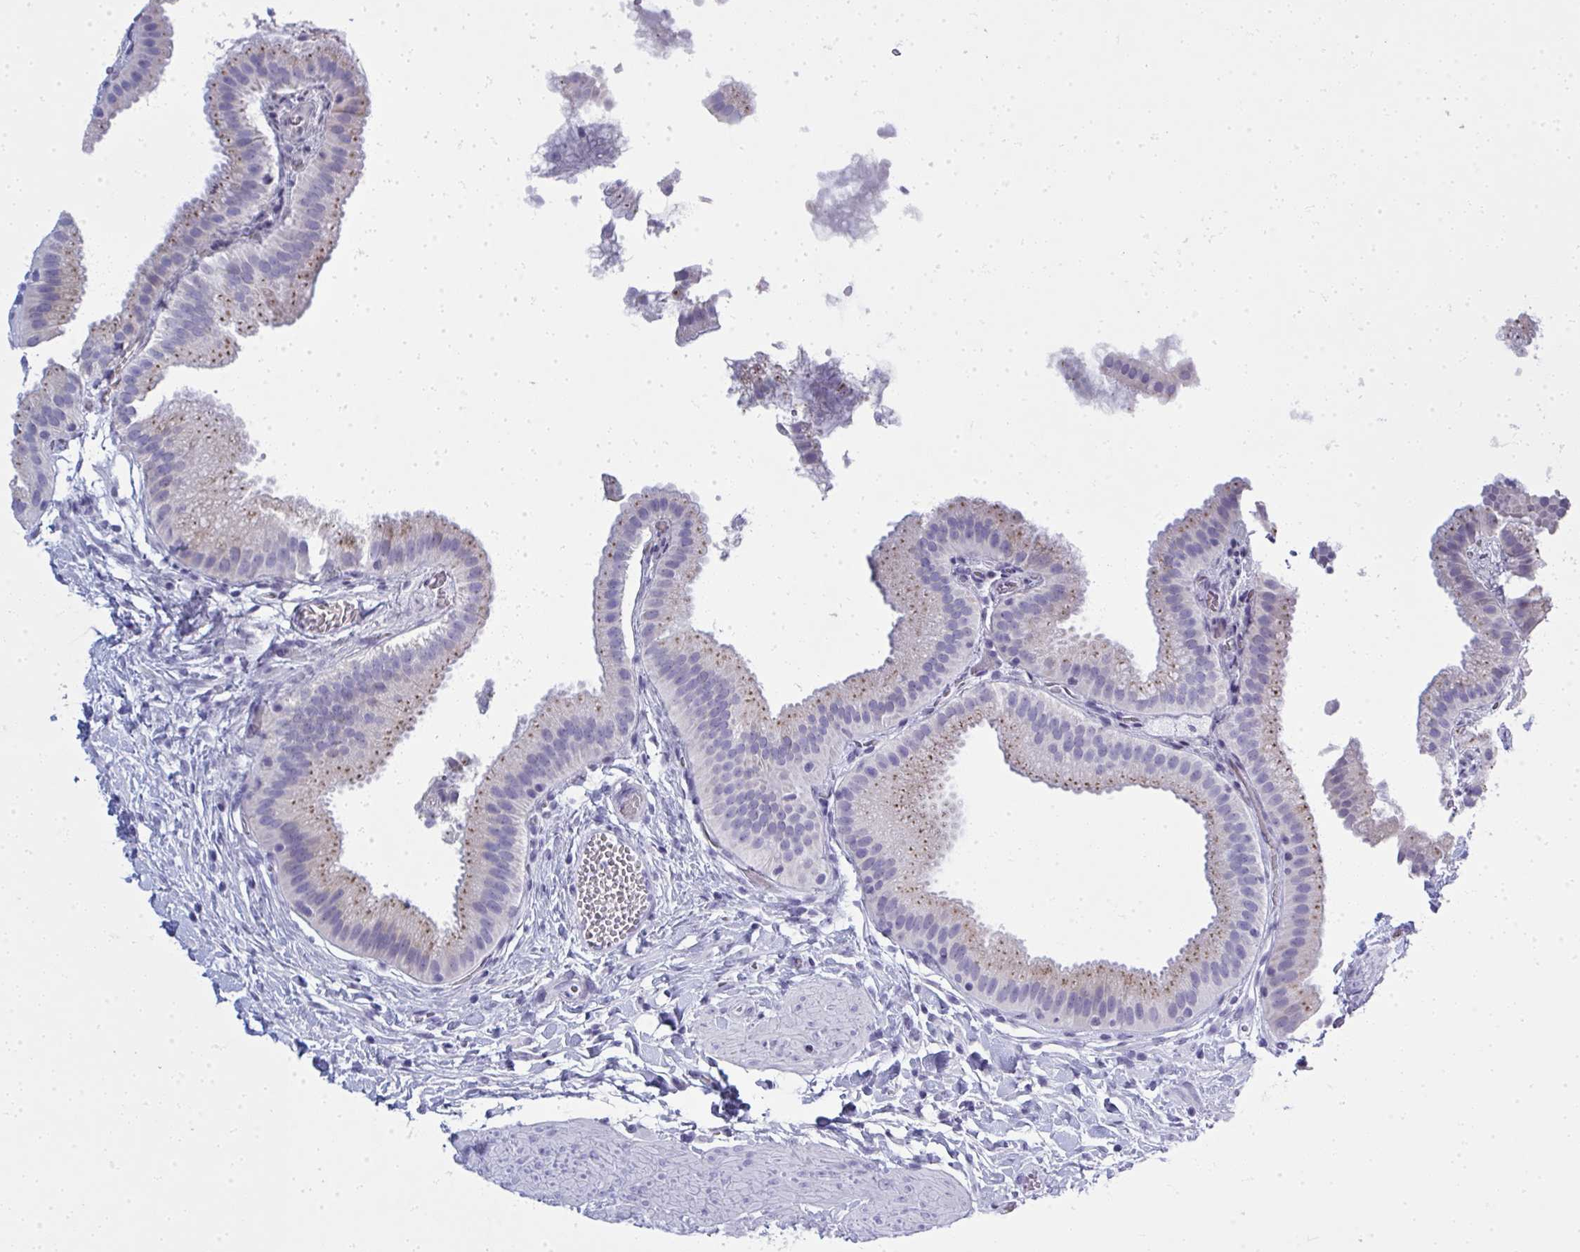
{"staining": {"intensity": "weak", "quantity": "25%-75%", "location": "cytoplasmic/membranous"}, "tissue": "gallbladder", "cell_type": "Glandular cells", "image_type": "normal", "snomed": [{"axis": "morphology", "description": "Normal tissue, NOS"}, {"axis": "topography", "description": "Gallbladder"}], "caption": "Immunohistochemistry (IHC) of benign gallbladder exhibits low levels of weak cytoplasmic/membranous expression in about 25%-75% of glandular cells. Nuclei are stained in blue.", "gene": "QDPR", "patient": {"sex": "female", "age": 63}}